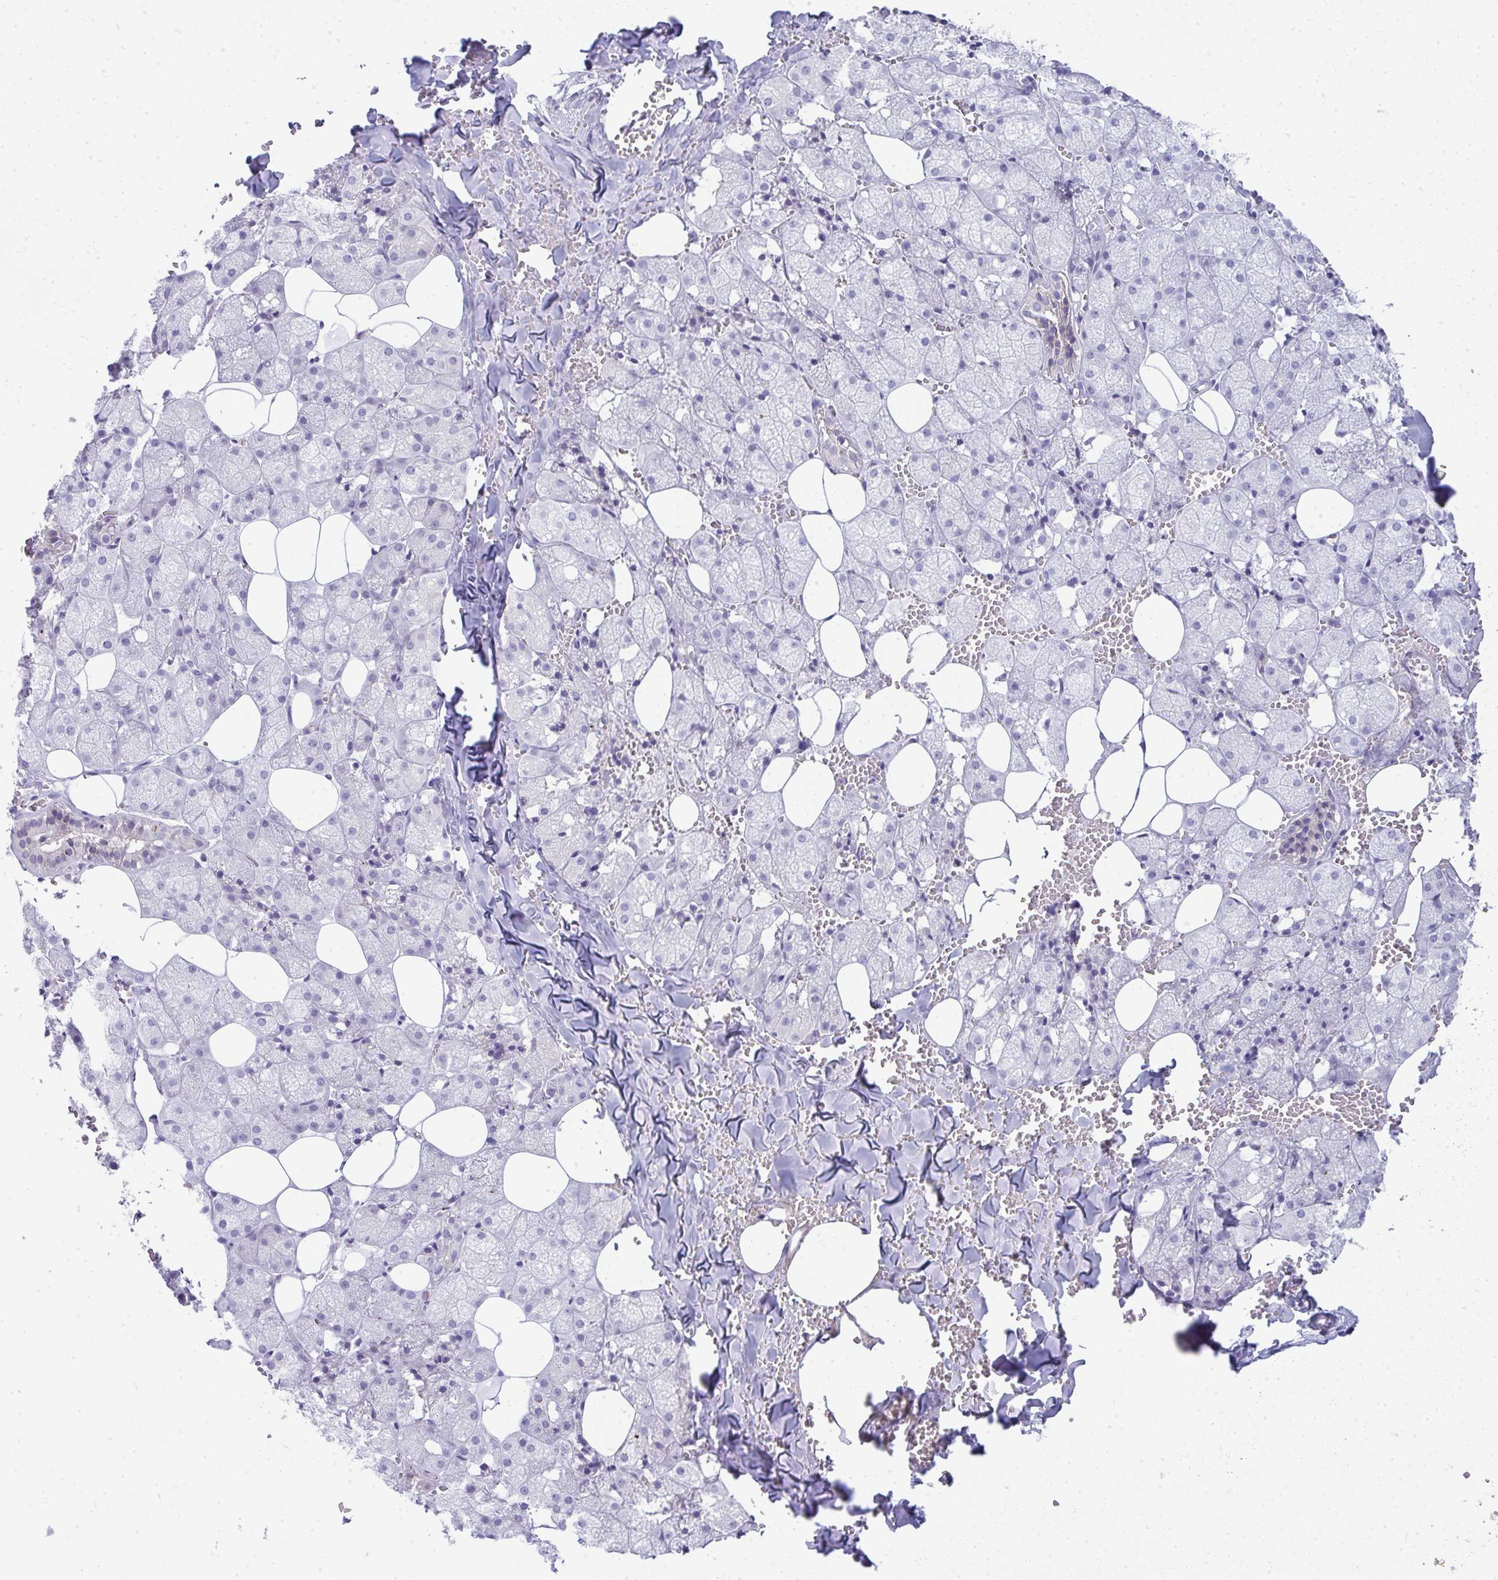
{"staining": {"intensity": "negative", "quantity": "none", "location": "none"}, "tissue": "salivary gland", "cell_type": "Glandular cells", "image_type": "normal", "snomed": [{"axis": "morphology", "description": "Normal tissue, NOS"}, {"axis": "topography", "description": "Salivary gland"}, {"axis": "topography", "description": "Peripheral nerve tissue"}], "caption": "Immunohistochemical staining of normal human salivary gland demonstrates no significant positivity in glandular cells.", "gene": "VPS4B", "patient": {"sex": "male", "age": 38}}